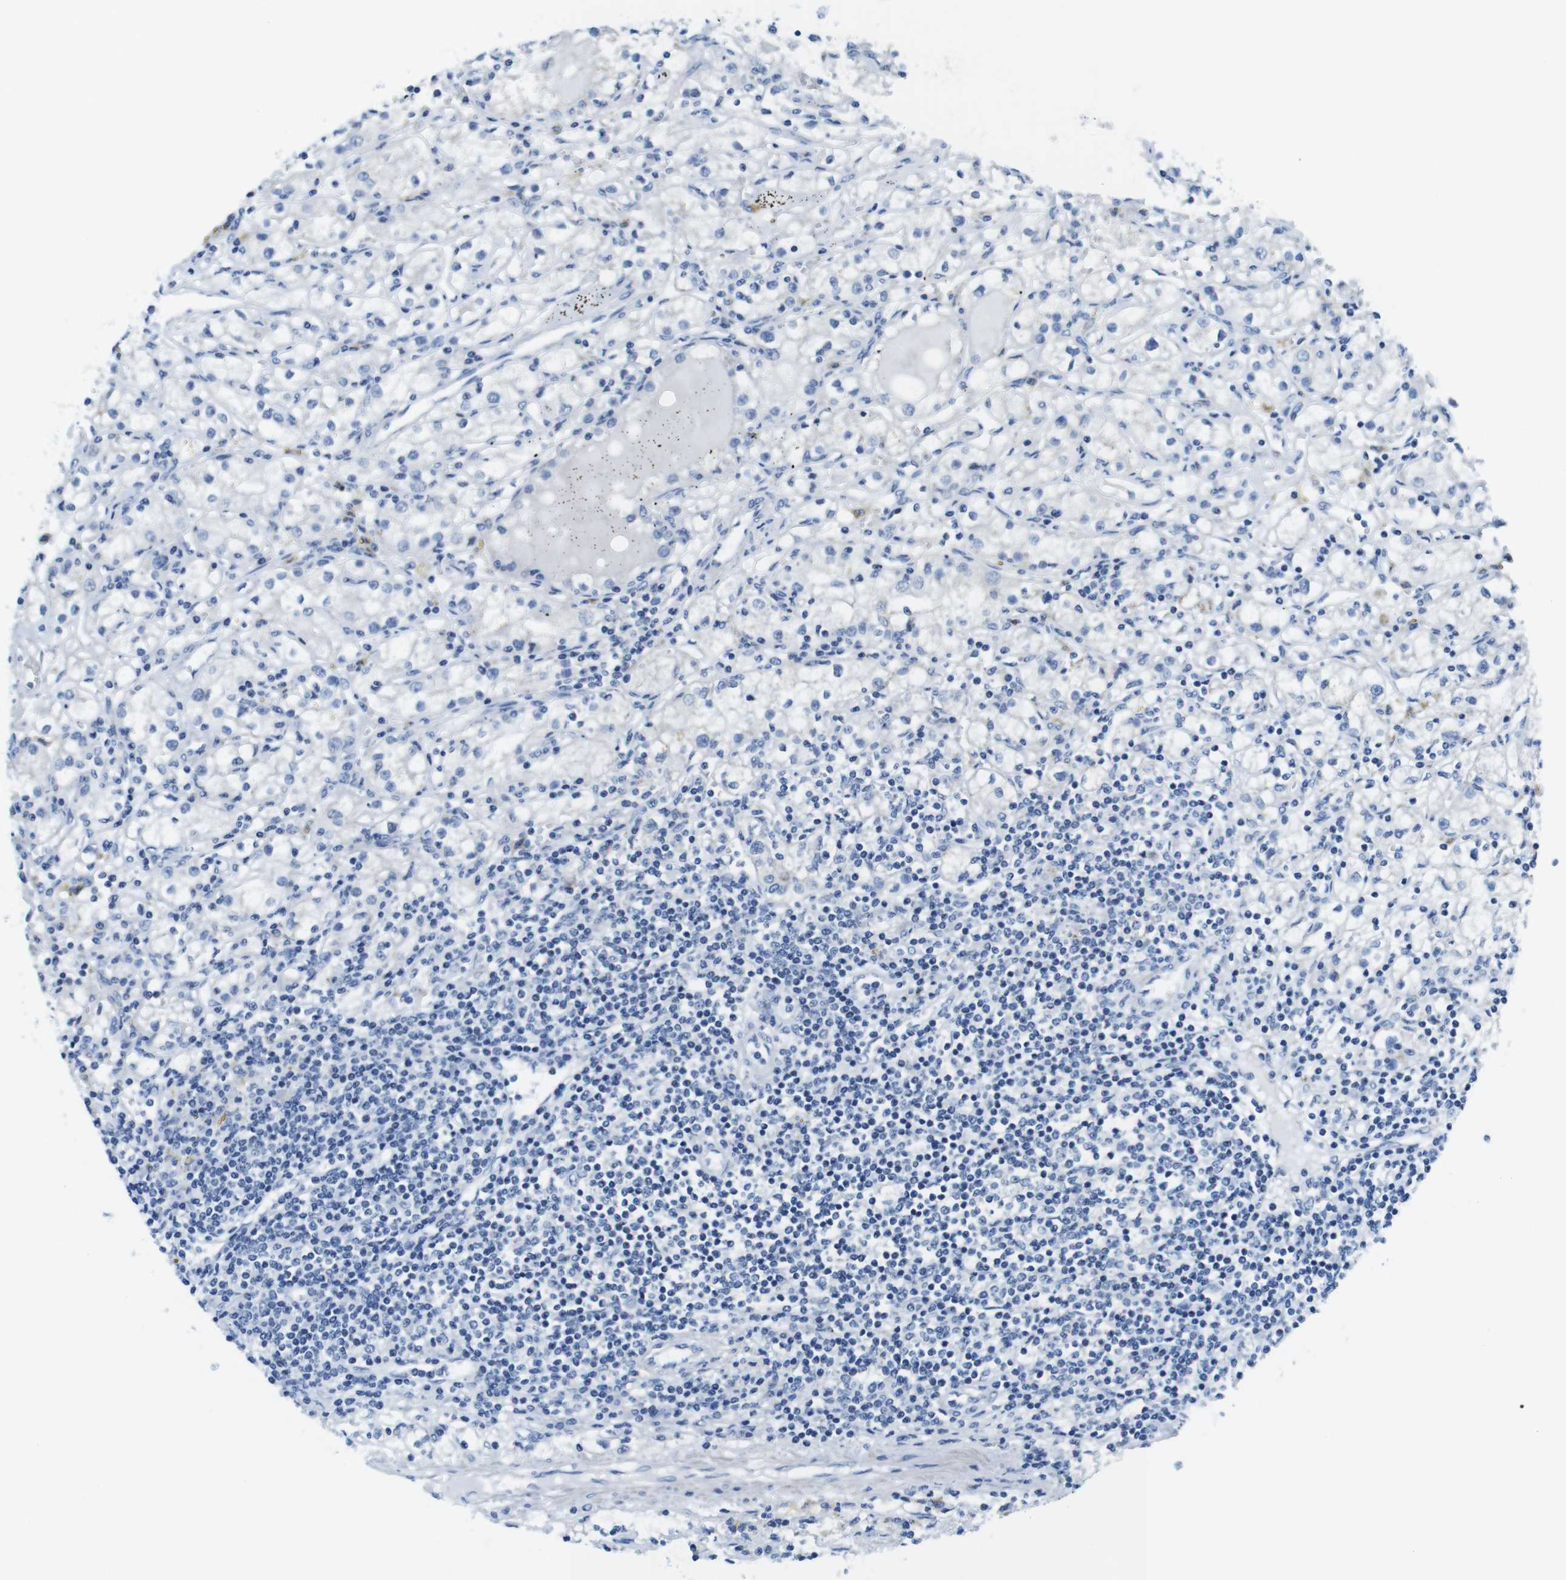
{"staining": {"intensity": "negative", "quantity": "none", "location": "none"}, "tissue": "renal cancer", "cell_type": "Tumor cells", "image_type": "cancer", "snomed": [{"axis": "morphology", "description": "Adenocarcinoma, NOS"}, {"axis": "topography", "description": "Kidney"}], "caption": "The immunohistochemistry (IHC) micrograph has no significant expression in tumor cells of renal cancer tissue.", "gene": "ASIC5", "patient": {"sex": "male", "age": 56}}